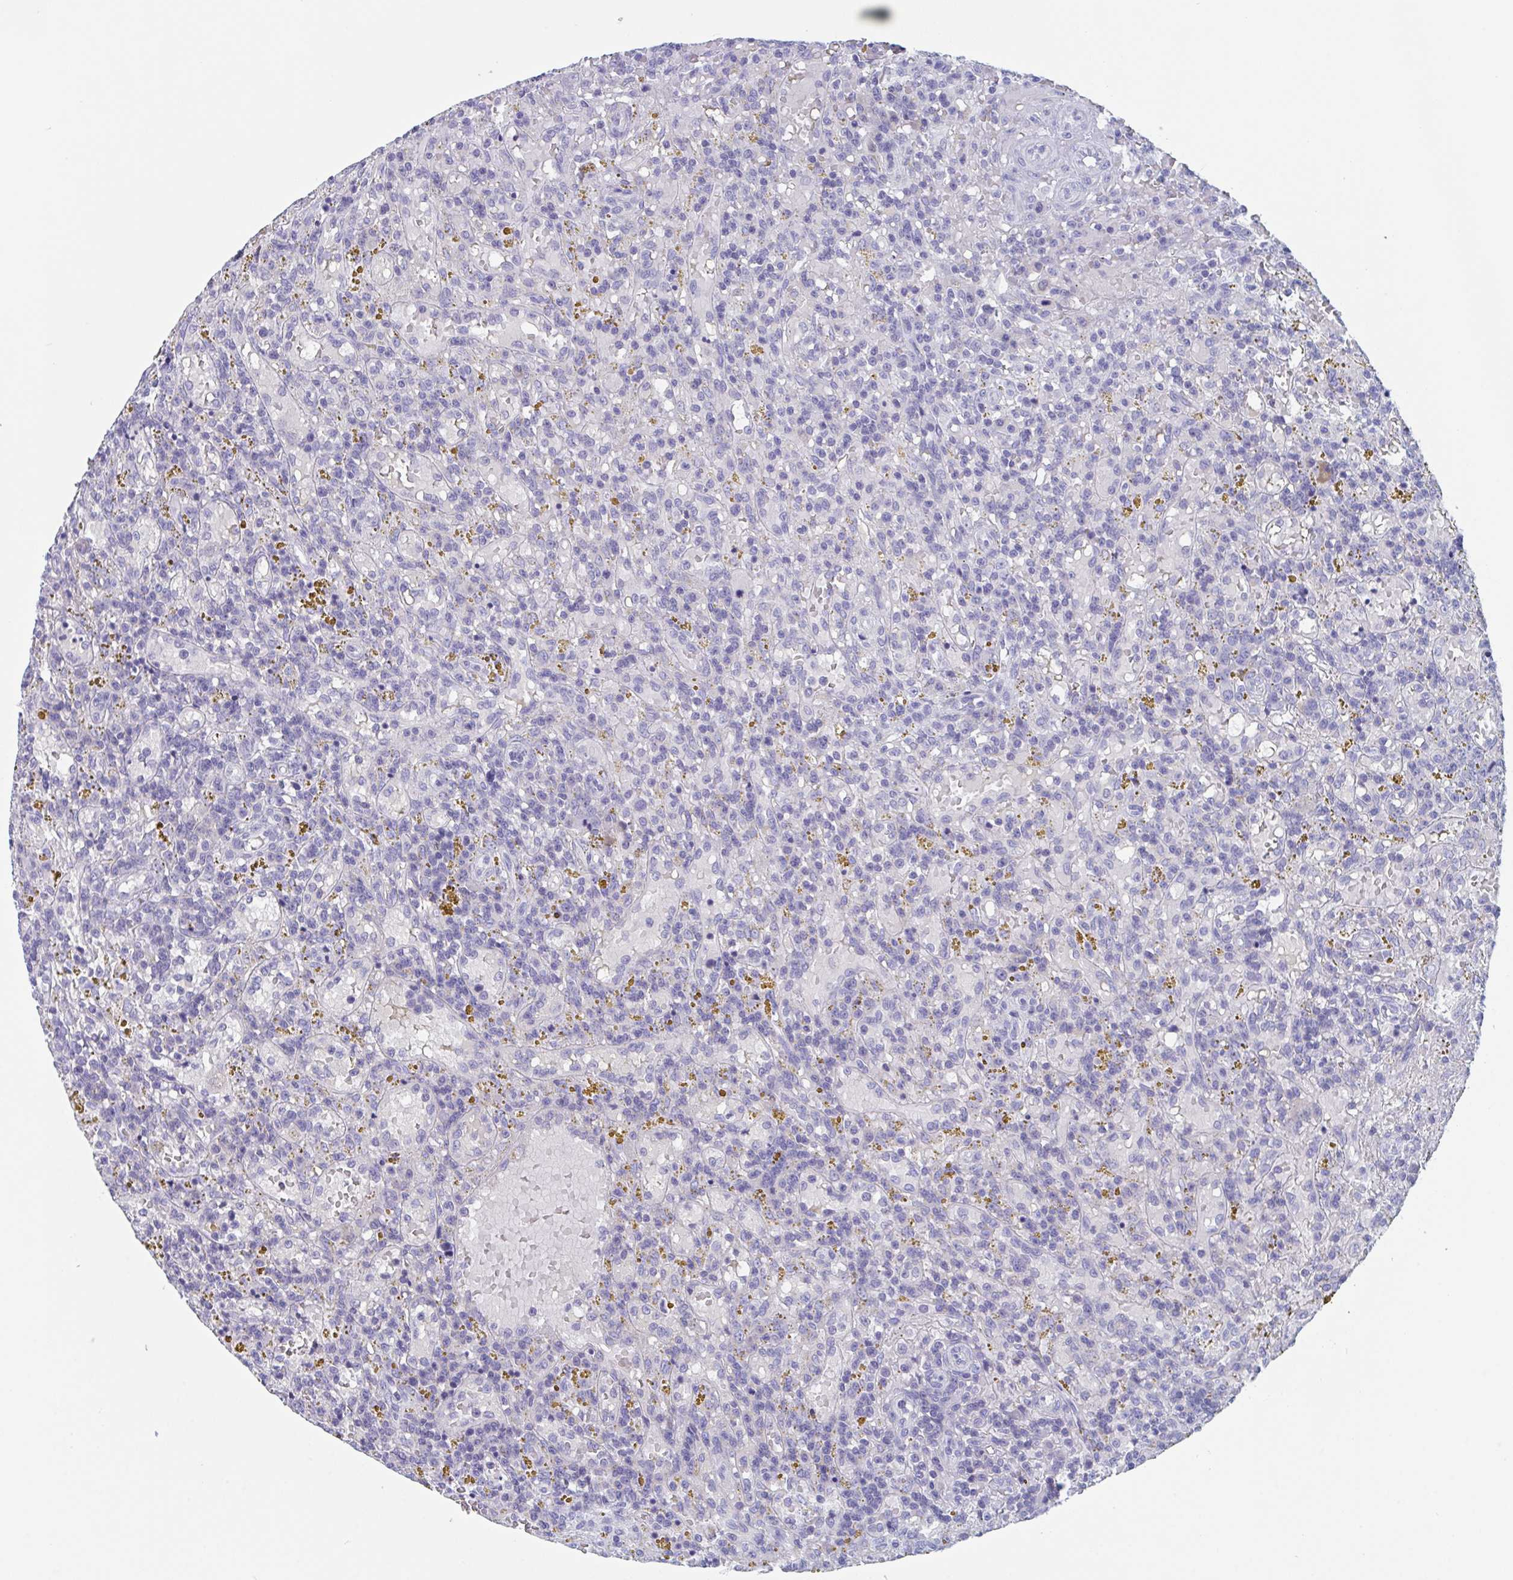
{"staining": {"intensity": "negative", "quantity": "none", "location": "none"}, "tissue": "lymphoma", "cell_type": "Tumor cells", "image_type": "cancer", "snomed": [{"axis": "morphology", "description": "Malignant lymphoma, non-Hodgkin's type, Low grade"}, {"axis": "topography", "description": "Spleen"}], "caption": "IHC micrograph of lymphoma stained for a protein (brown), which displays no positivity in tumor cells.", "gene": "DPEP3", "patient": {"sex": "female", "age": 65}}